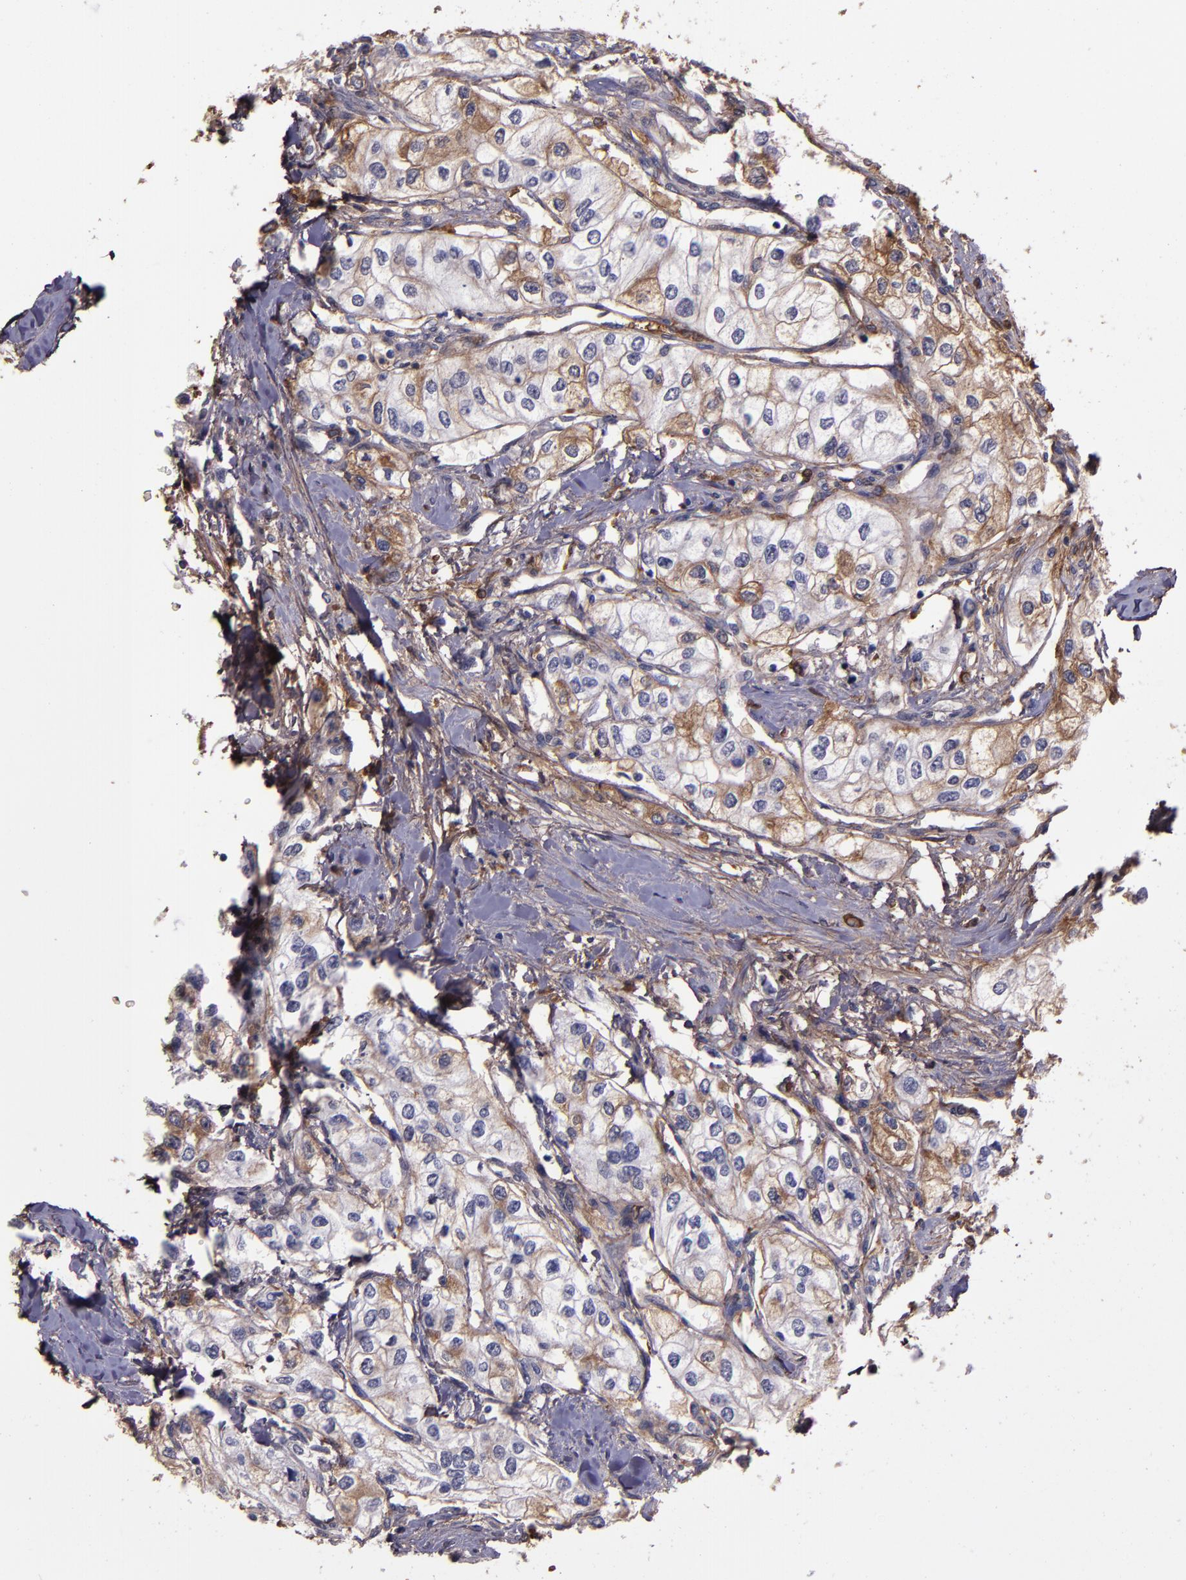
{"staining": {"intensity": "weak", "quantity": "<25%", "location": "cytoplasmic/membranous"}, "tissue": "renal cancer", "cell_type": "Tumor cells", "image_type": "cancer", "snomed": [{"axis": "morphology", "description": "Adenocarcinoma, NOS"}, {"axis": "topography", "description": "Kidney"}], "caption": "This photomicrograph is of renal cancer (adenocarcinoma) stained with IHC to label a protein in brown with the nuclei are counter-stained blue. There is no positivity in tumor cells.", "gene": "A2M", "patient": {"sex": "male", "age": 57}}